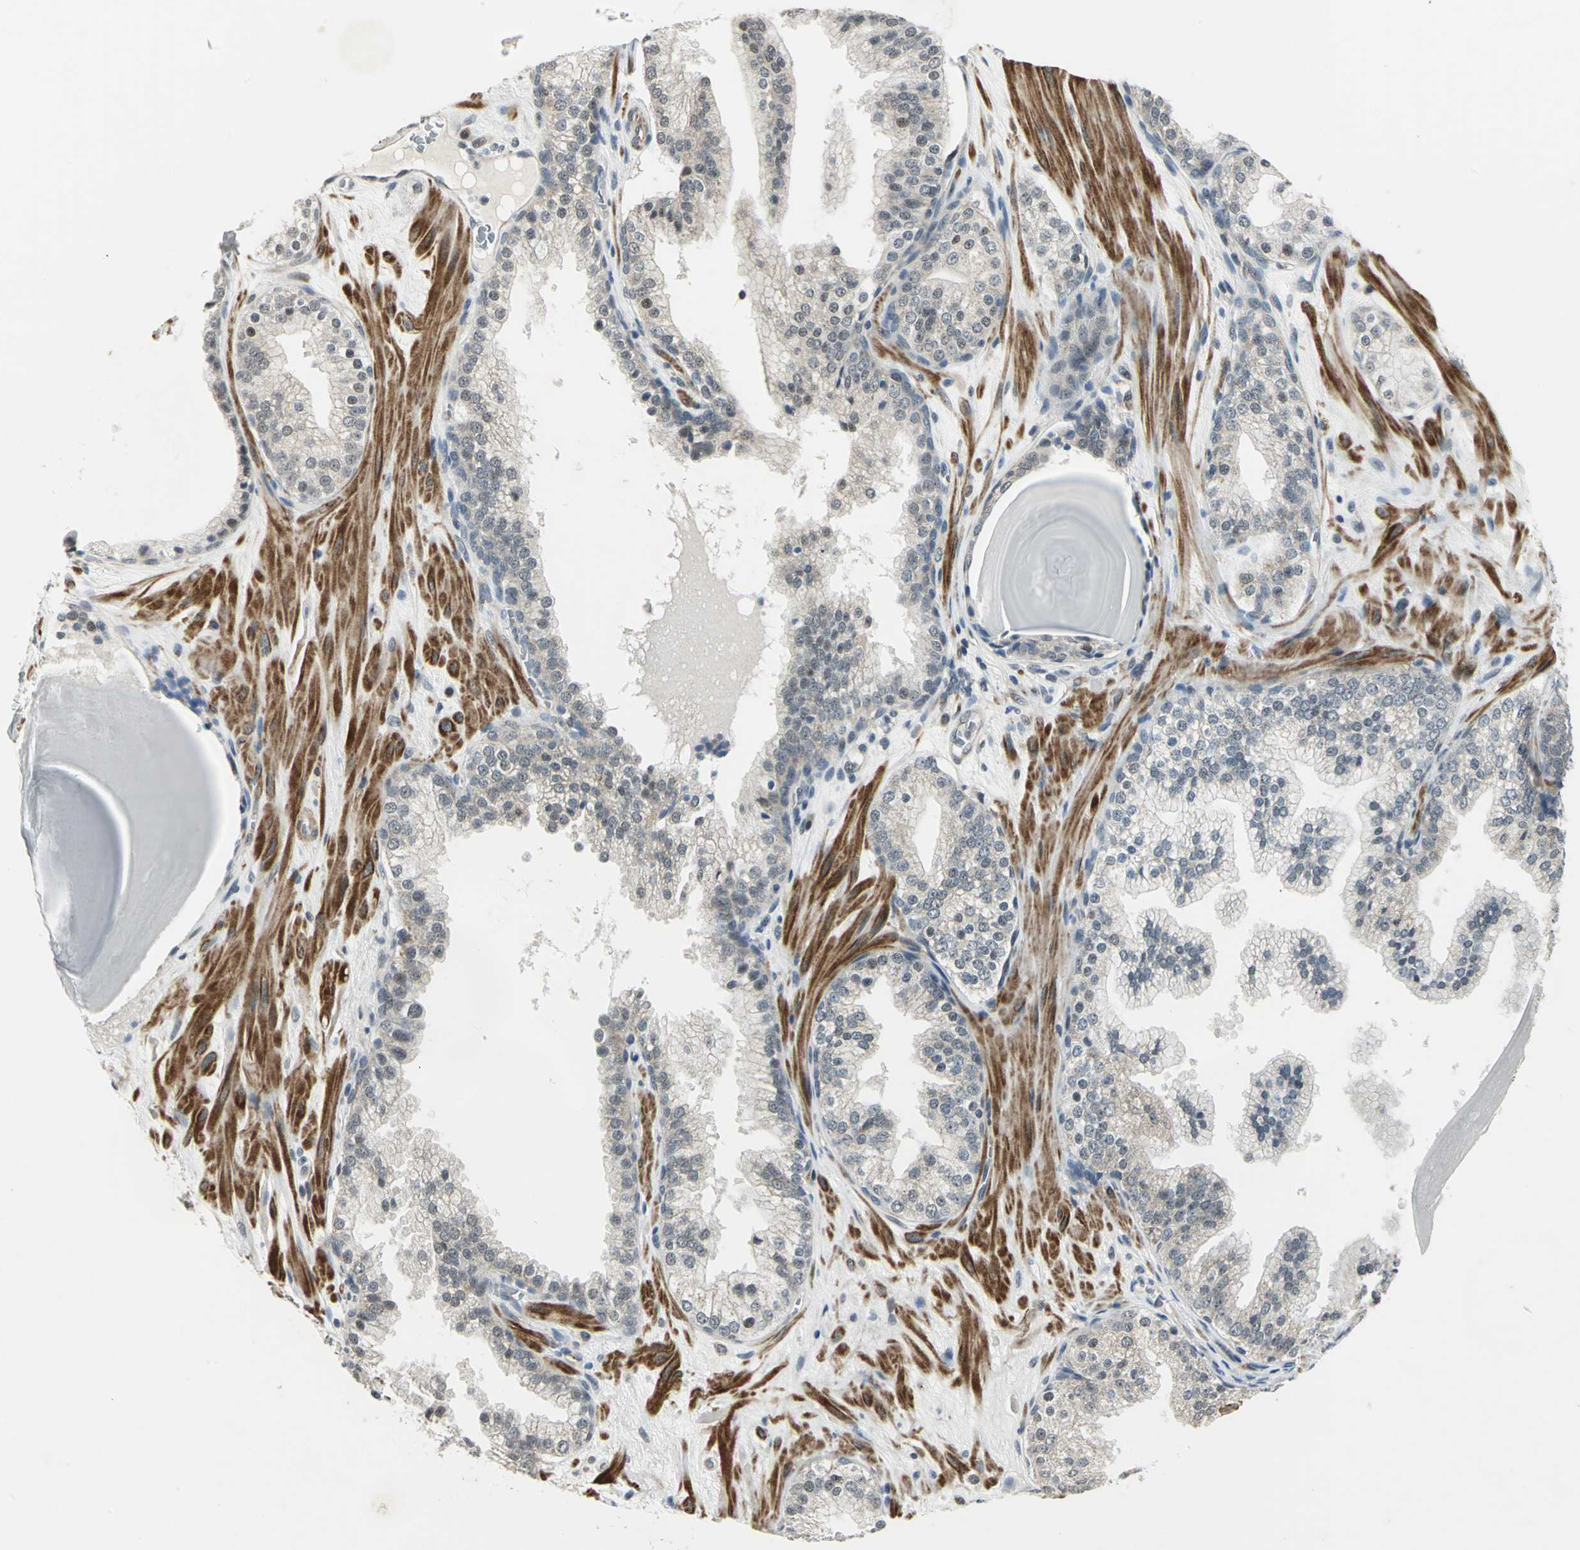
{"staining": {"intensity": "weak", "quantity": "<25%", "location": "cytoplasmic/membranous,nuclear"}, "tissue": "prostate cancer", "cell_type": "Tumor cells", "image_type": "cancer", "snomed": [{"axis": "morphology", "description": "Adenocarcinoma, High grade"}, {"axis": "topography", "description": "Prostate"}], "caption": "High magnification brightfield microscopy of prostate cancer (high-grade adenocarcinoma) stained with DAB (brown) and counterstained with hematoxylin (blue): tumor cells show no significant positivity.", "gene": "PLAGL2", "patient": {"sex": "male", "age": 68}}